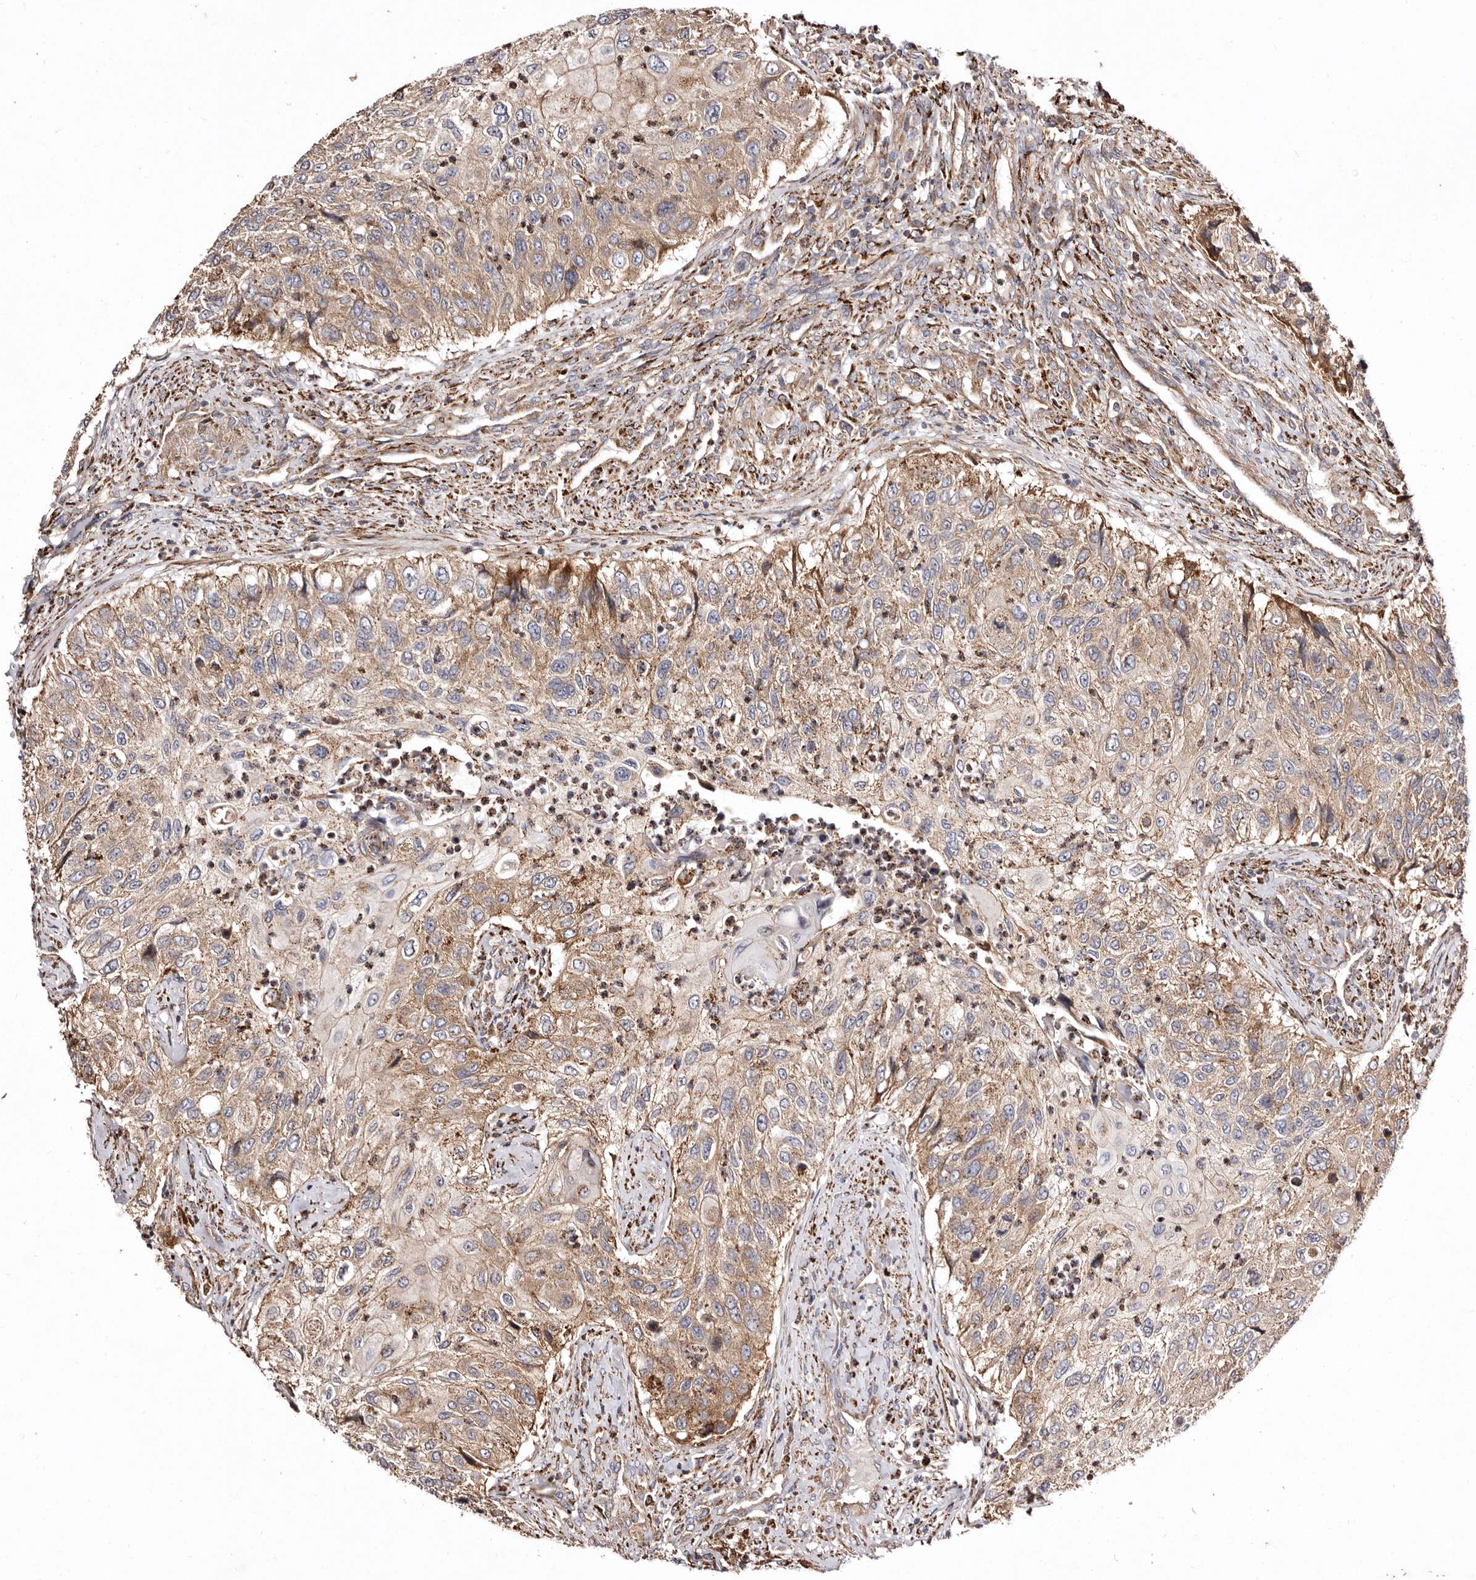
{"staining": {"intensity": "moderate", "quantity": ">75%", "location": "cytoplasmic/membranous"}, "tissue": "urothelial cancer", "cell_type": "Tumor cells", "image_type": "cancer", "snomed": [{"axis": "morphology", "description": "Urothelial carcinoma, High grade"}, {"axis": "topography", "description": "Urinary bladder"}], "caption": "Immunohistochemical staining of urothelial carcinoma (high-grade) demonstrates medium levels of moderate cytoplasmic/membranous protein expression in approximately >75% of tumor cells.", "gene": "LUZP1", "patient": {"sex": "female", "age": 60}}